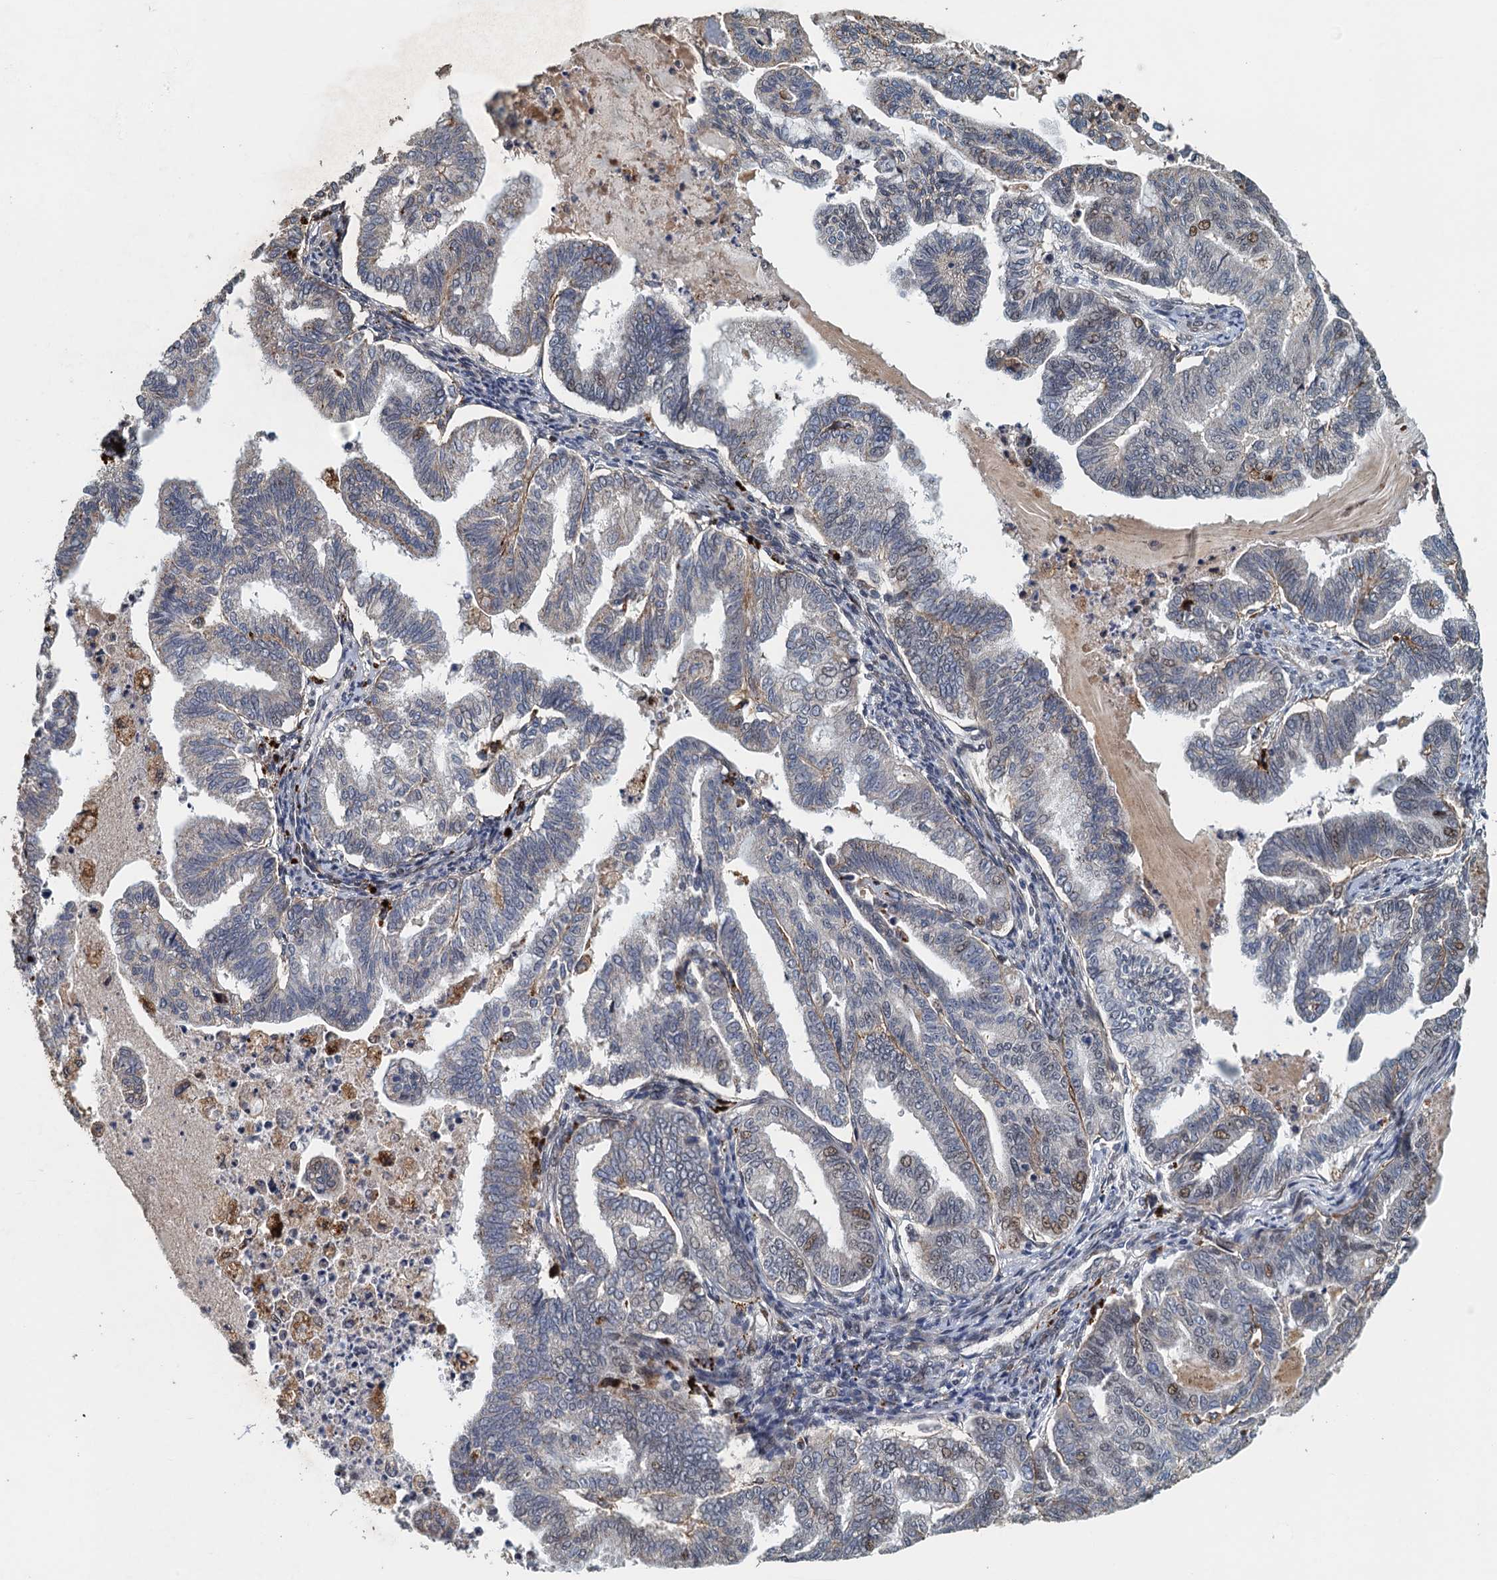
{"staining": {"intensity": "moderate", "quantity": "<25%", "location": "nuclear"}, "tissue": "endometrial cancer", "cell_type": "Tumor cells", "image_type": "cancer", "snomed": [{"axis": "morphology", "description": "Adenocarcinoma, NOS"}, {"axis": "topography", "description": "Endometrium"}], "caption": "Immunohistochemical staining of human endometrial cancer (adenocarcinoma) reveals low levels of moderate nuclear expression in about <25% of tumor cells.", "gene": "AGRN", "patient": {"sex": "female", "age": 79}}